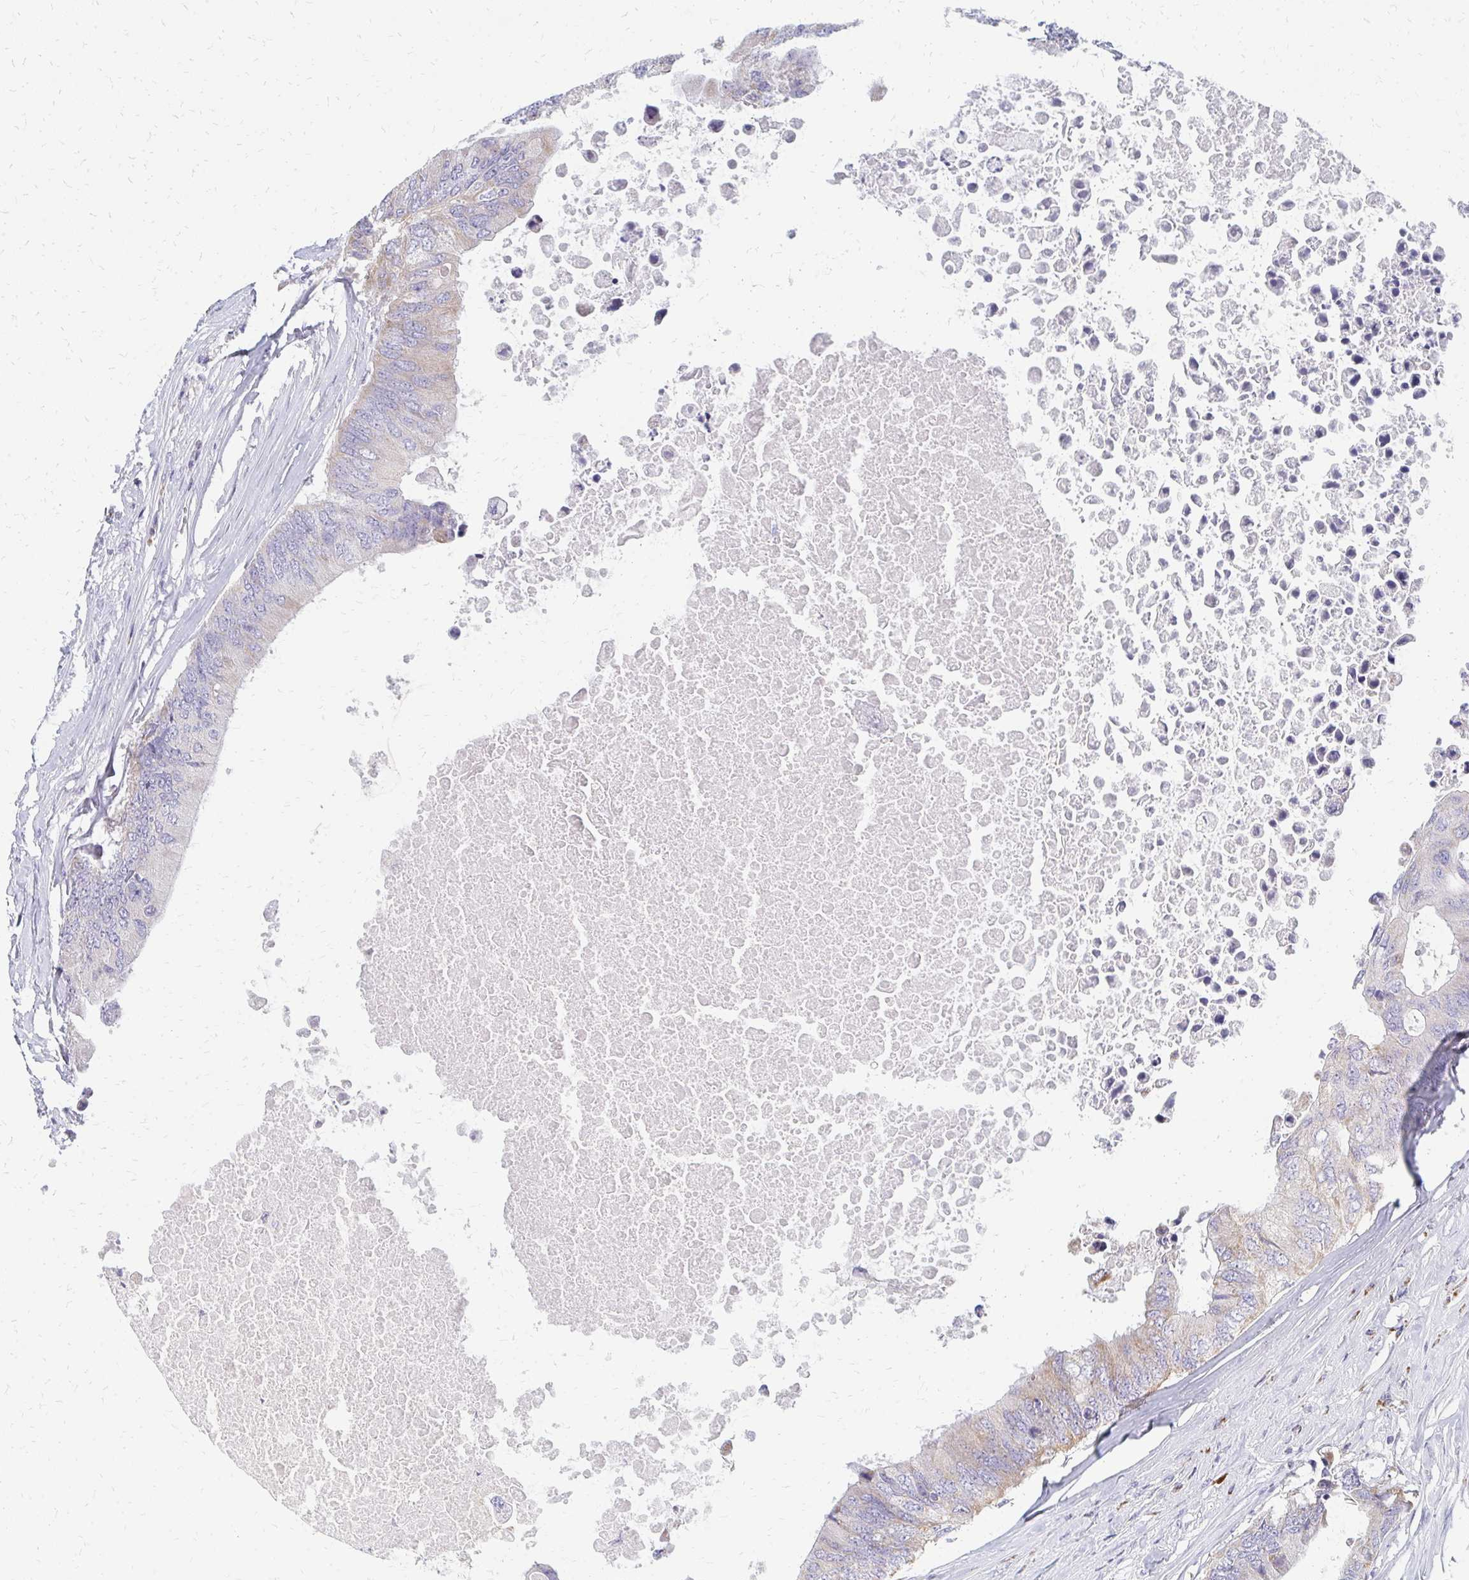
{"staining": {"intensity": "weak", "quantity": "<25%", "location": "cytoplasmic/membranous"}, "tissue": "colorectal cancer", "cell_type": "Tumor cells", "image_type": "cancer", "snomed": [{"axis": "morphology", "description": "Adenocarcinoma, NOS"}, {"axis": "topography", "description": "Colon"}], "caption": "This is an immunohistochemistry (IHC) image of human colorectal cancer (adenocarcinoma). There is no staining in tumor cells.", "gene": "OR10V1", "patient": {"sex": "male", "age": 71}}